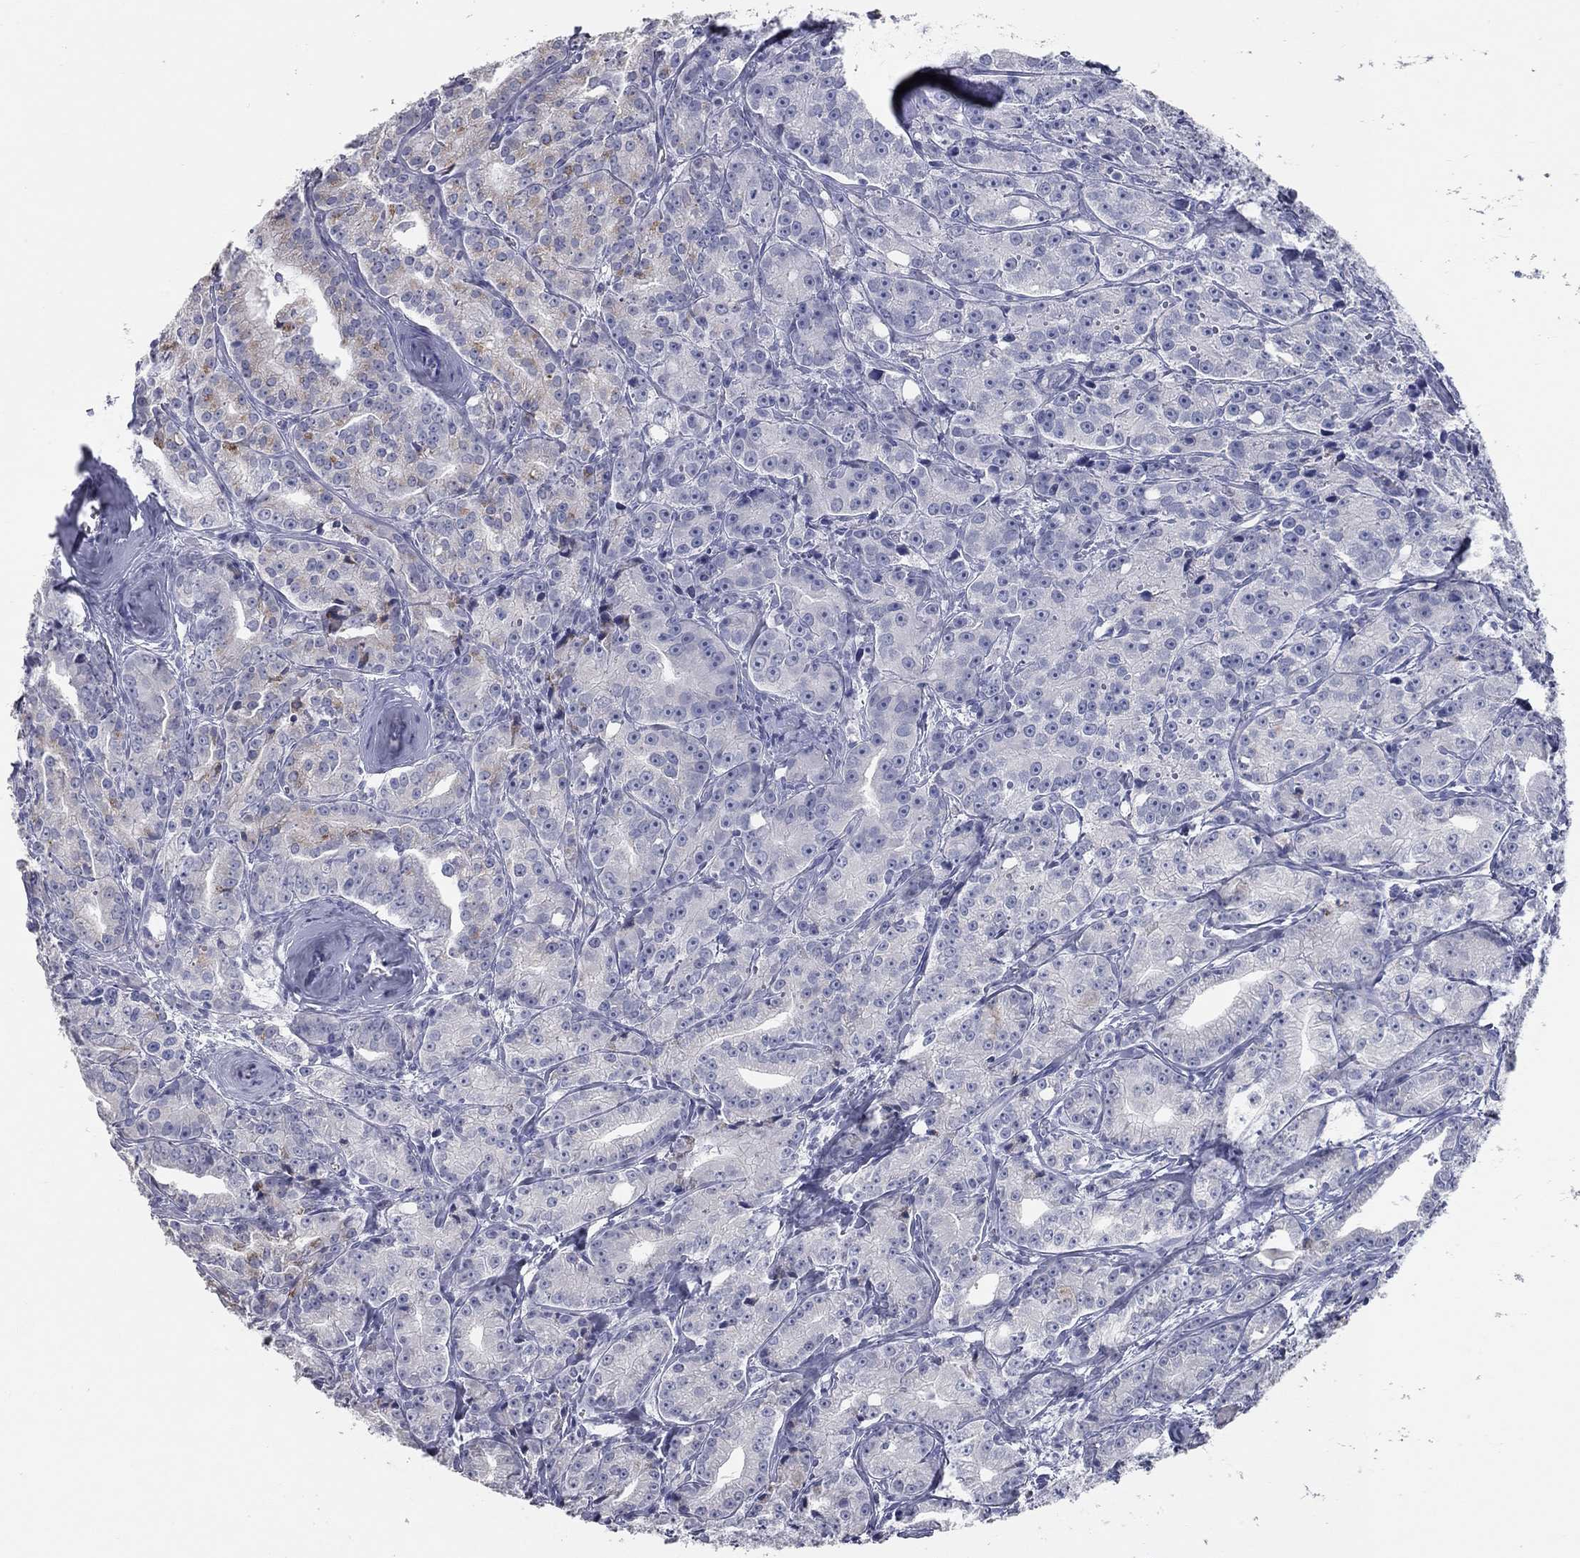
{"staining": {"intensity": "weak", "quantity": "<25%", "location": "cytoplasmic/membranous"}, "tissue": "prostate cancer", "cell_type": "Tumor cells", "image_type": "cancer", "snomed": [{"axis": "morphology", "description": "Adenocarcinoma, Medium grade"}, {"axis": "topography", "description": "Prostate"}], "caption": "This histopathology image is of prostate cancer stained with immunohistochemistry to label a protein in brown with the nuclei are counter-stained blue. There is no expression in tumor cells.", "gene": "TAC1", "patient": {"sex": "male", "age": 74}}